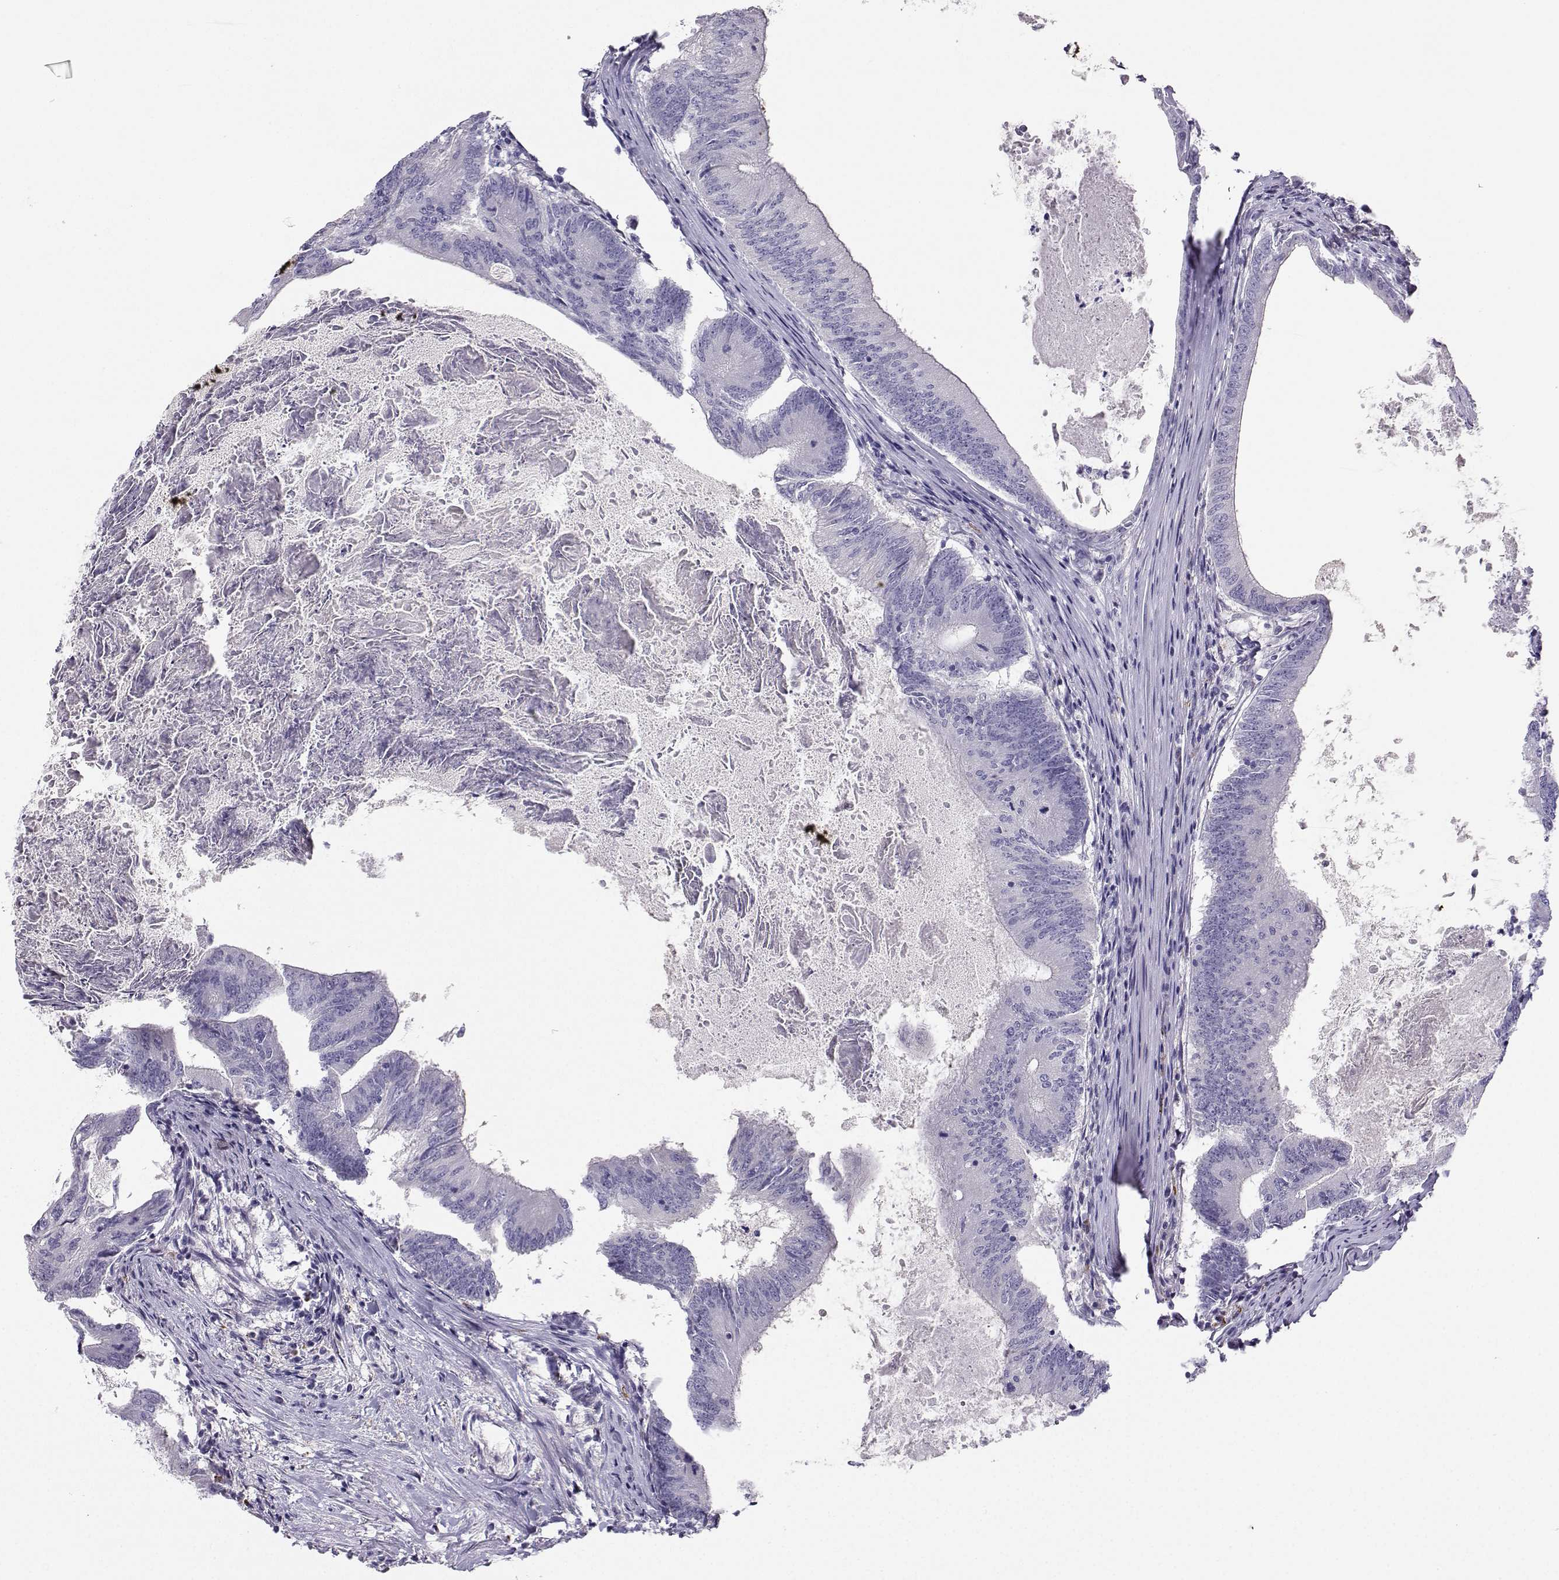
{"staining": {"intensity": "negative", "quantity": "none", "location": "none"}, "tissue": "colorectal cancer", "cell_type": "Tumor cells", "image_type": "cancer", "snomed": [{"axis": "morphology", "description": "Adenocarcinoma, NOS"}, {"axis": "topography", "description": "Colon"}], "caption": "This is an IHC histopathology image of human colorectal cancer (adenocarcinoma). There is no positivity in tumor cells.", "gene": "DCLK3", "patient": {"sex": "female", "age": 70}}